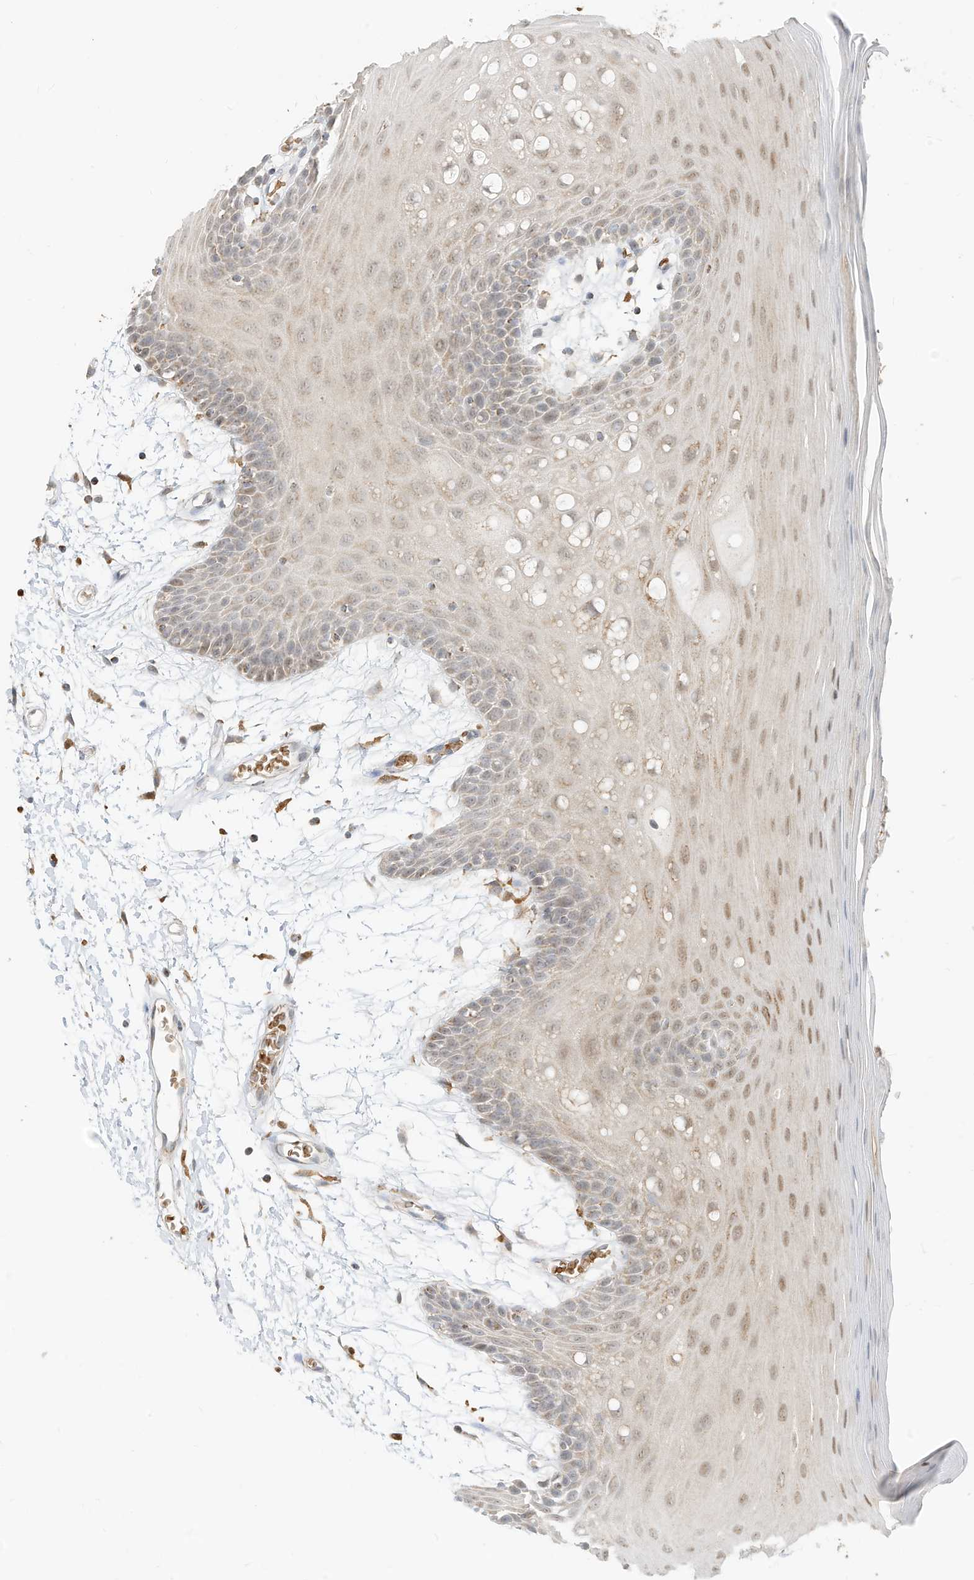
{"staining": {"intensity": "moderate", "quantity": "25%-75%", "location": "cytoplasmic/membranous"}, "tissue": "oral mucosa", "cell_type": "Squamous epithelial cells", "image_type": "normal", "snomed": [{"axis": "morphology", "description": "Normal tissue, NOS"}, {"axis": "topography", "description": "Skeletal muscle"}, {"axis": "topography", "description": "Oral tissue"}, {"axis": "topography", "description": "Salivary gland"}, {"axis": "topography", "description": "Peripheral nerve tissue"}], "caption": "Immunohistochemistry (IHC) (DAB (3,3'-diaminobenzidine)) staining of normal oral mucosa displays moderate cytoplasmic/membranous protein positivity in approximately 25%-75% of squamous epithelial cells. (DAB IHC with brightfield microscopy, high magnification).", "gene": "MTUS2", "patient": {"sex": "male", "age": 54}}